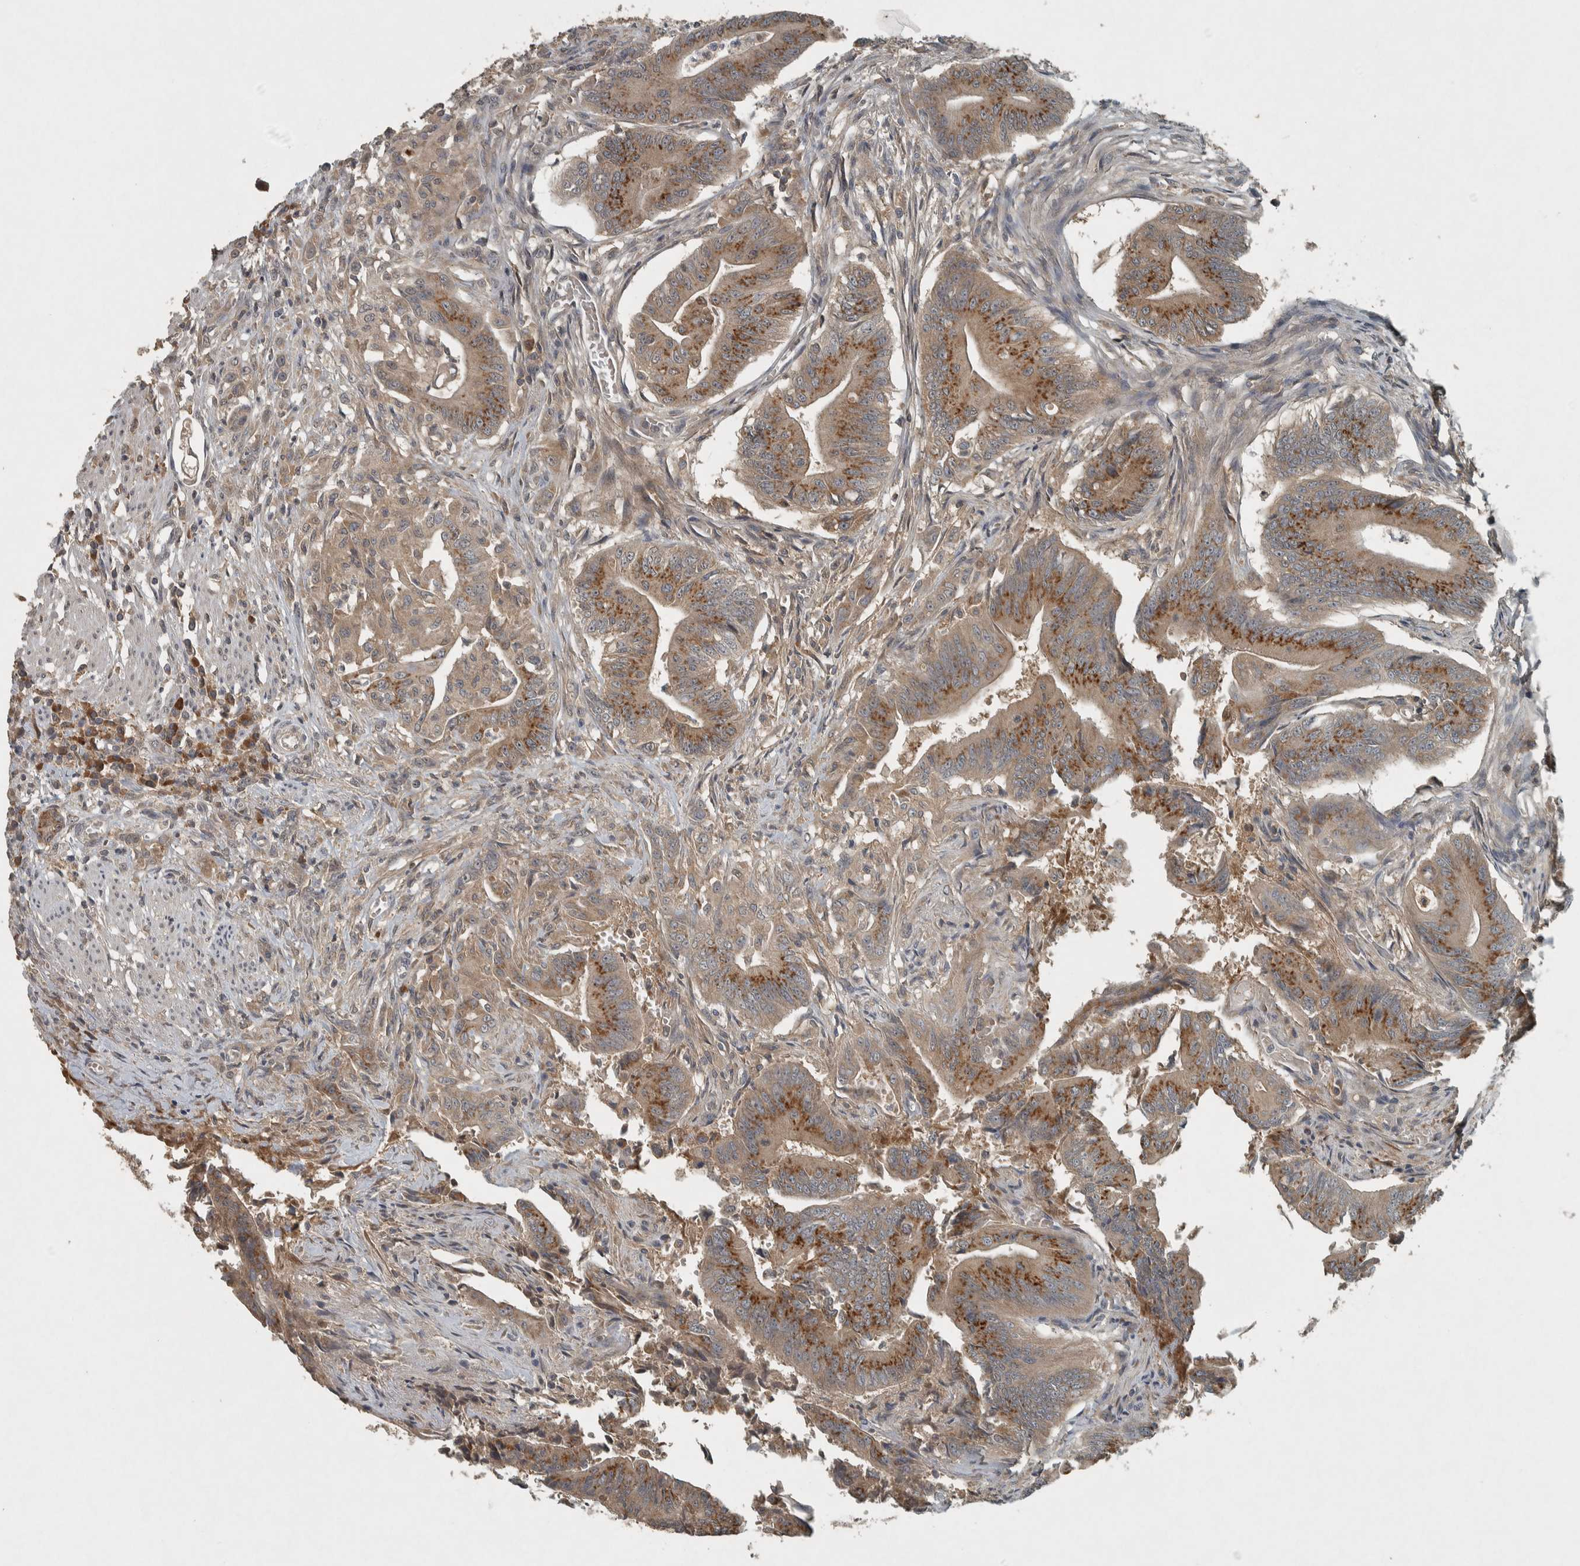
{"staining": {"intensity": "strong", "quantity": "25%-75%", "location": "cytoplasmic/membranous"}, "tissue": "colorectal cancer", "cell_type": "Tumor cells", "image_type": "cancer", "snomed": [{"axis": "morphology", "description": "Adenoma, NOS"}, {"axis": "morphology", "description": "Adenocarcinoma, NOS"}, {"axis": "topography", "description": "Colon"}], "caption": "The immunohistochemical stain highlights strong cytoplasmic/membranous staining in tumor cells of colorectal adenoma tissue. Using DAB (3,3'-diaminobenzidine) (brown) and hematoxylin (blue) stains, captured at high magnification using brightfield microscopy.", "gene": "CLCN2", "patient": {"sex": "male", "age": 79}}